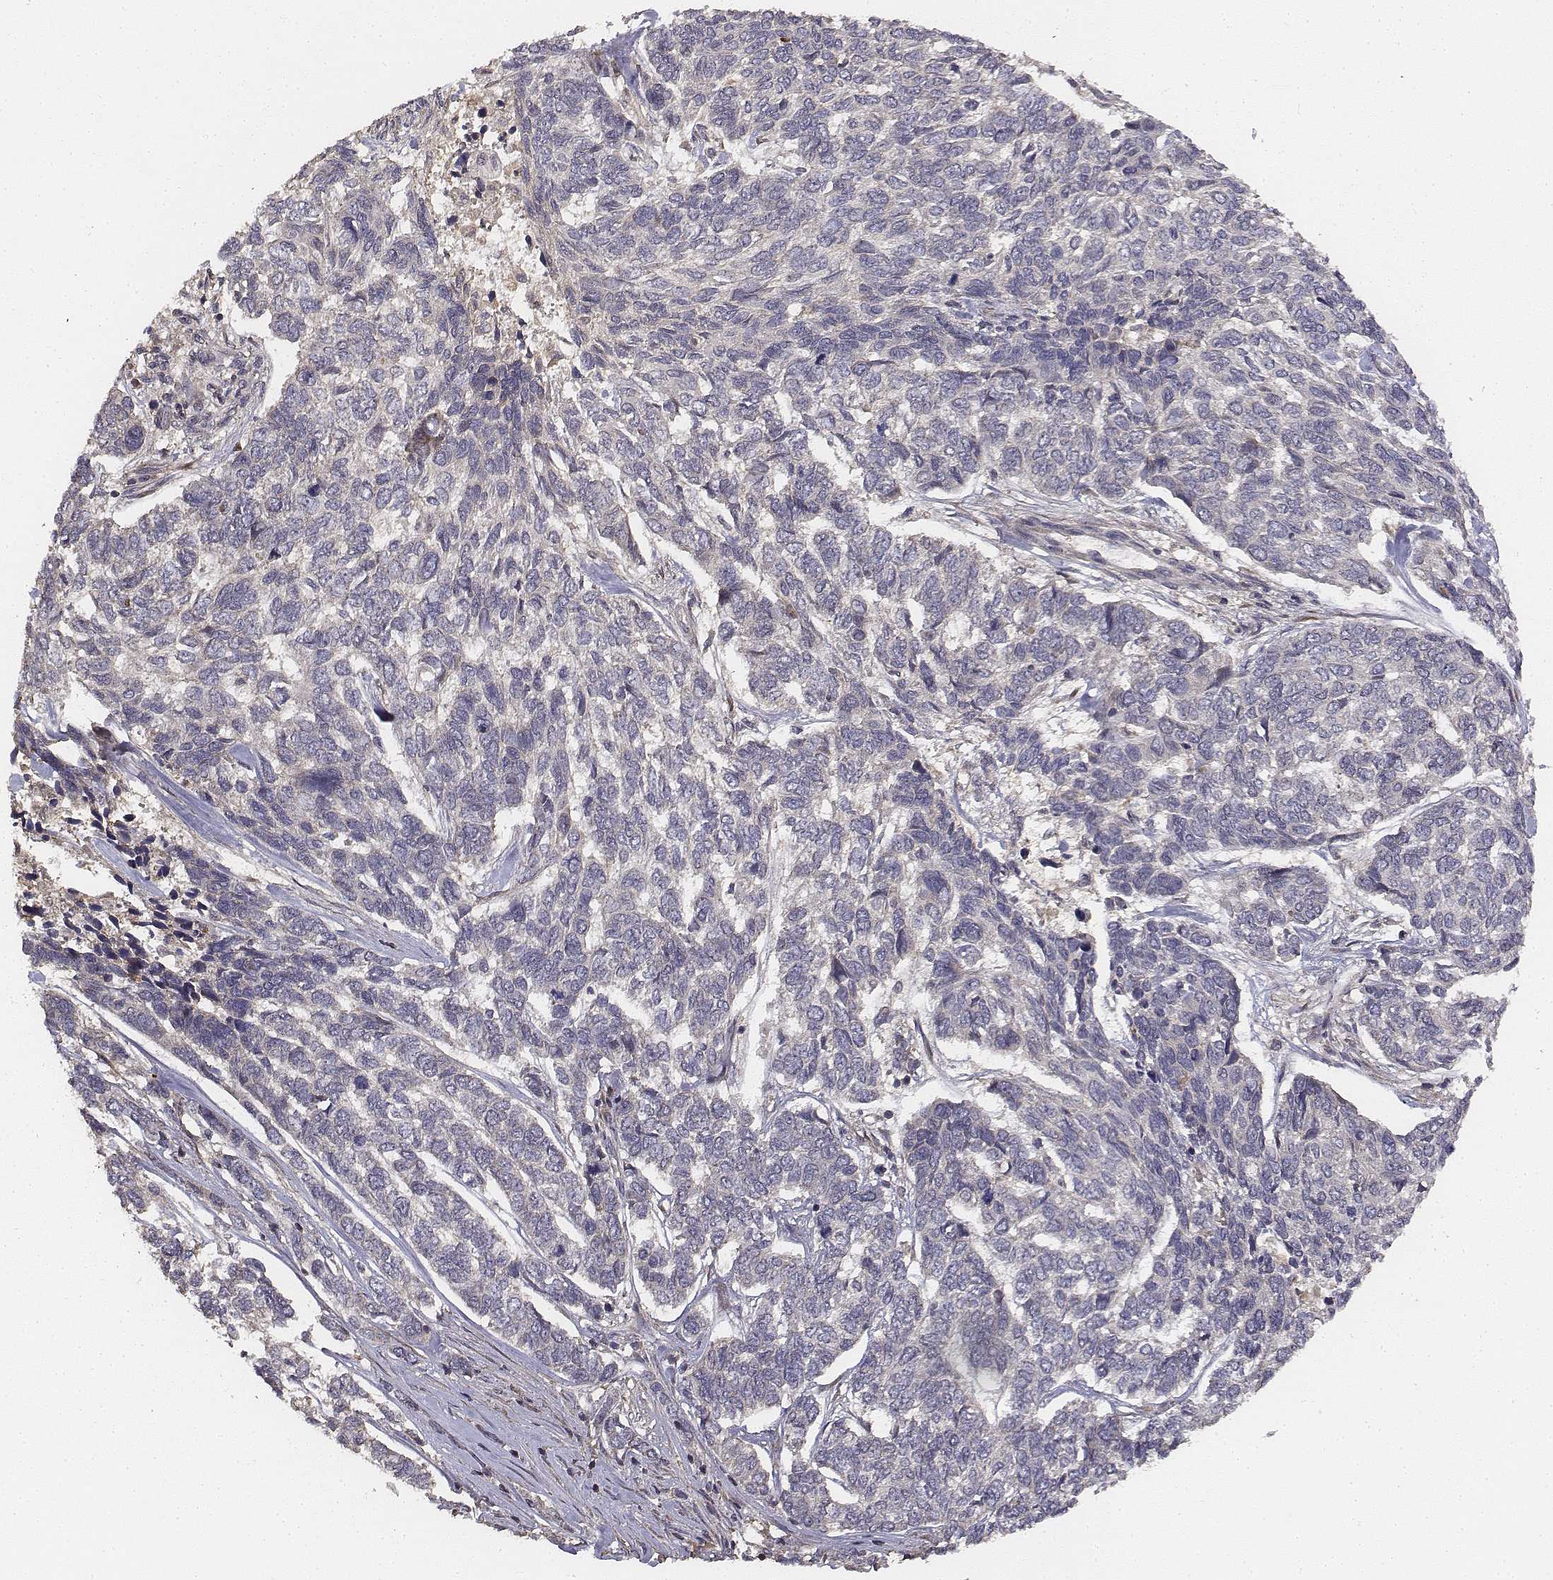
{"staining": {"intensity": "negative", "quantity": "none", "location": "none"}, "tissue": "skin cancer", "cell_type": "Tumor cells", "image_type": "cancer", "snomed": [{"axis": "morphology", "description": "Basal cell carcinoma"}, {"axis": "topography", "description": "Skin"}], "caption": "Immunohistochemistry (IHC) micrograph of human skin cancer (basal cell carcinoma) stained for a protein (brown), which exhibits no positivity in tumor cells.", "gene": "FBXO21", "patient": {"sex": "female", "age": 65}}